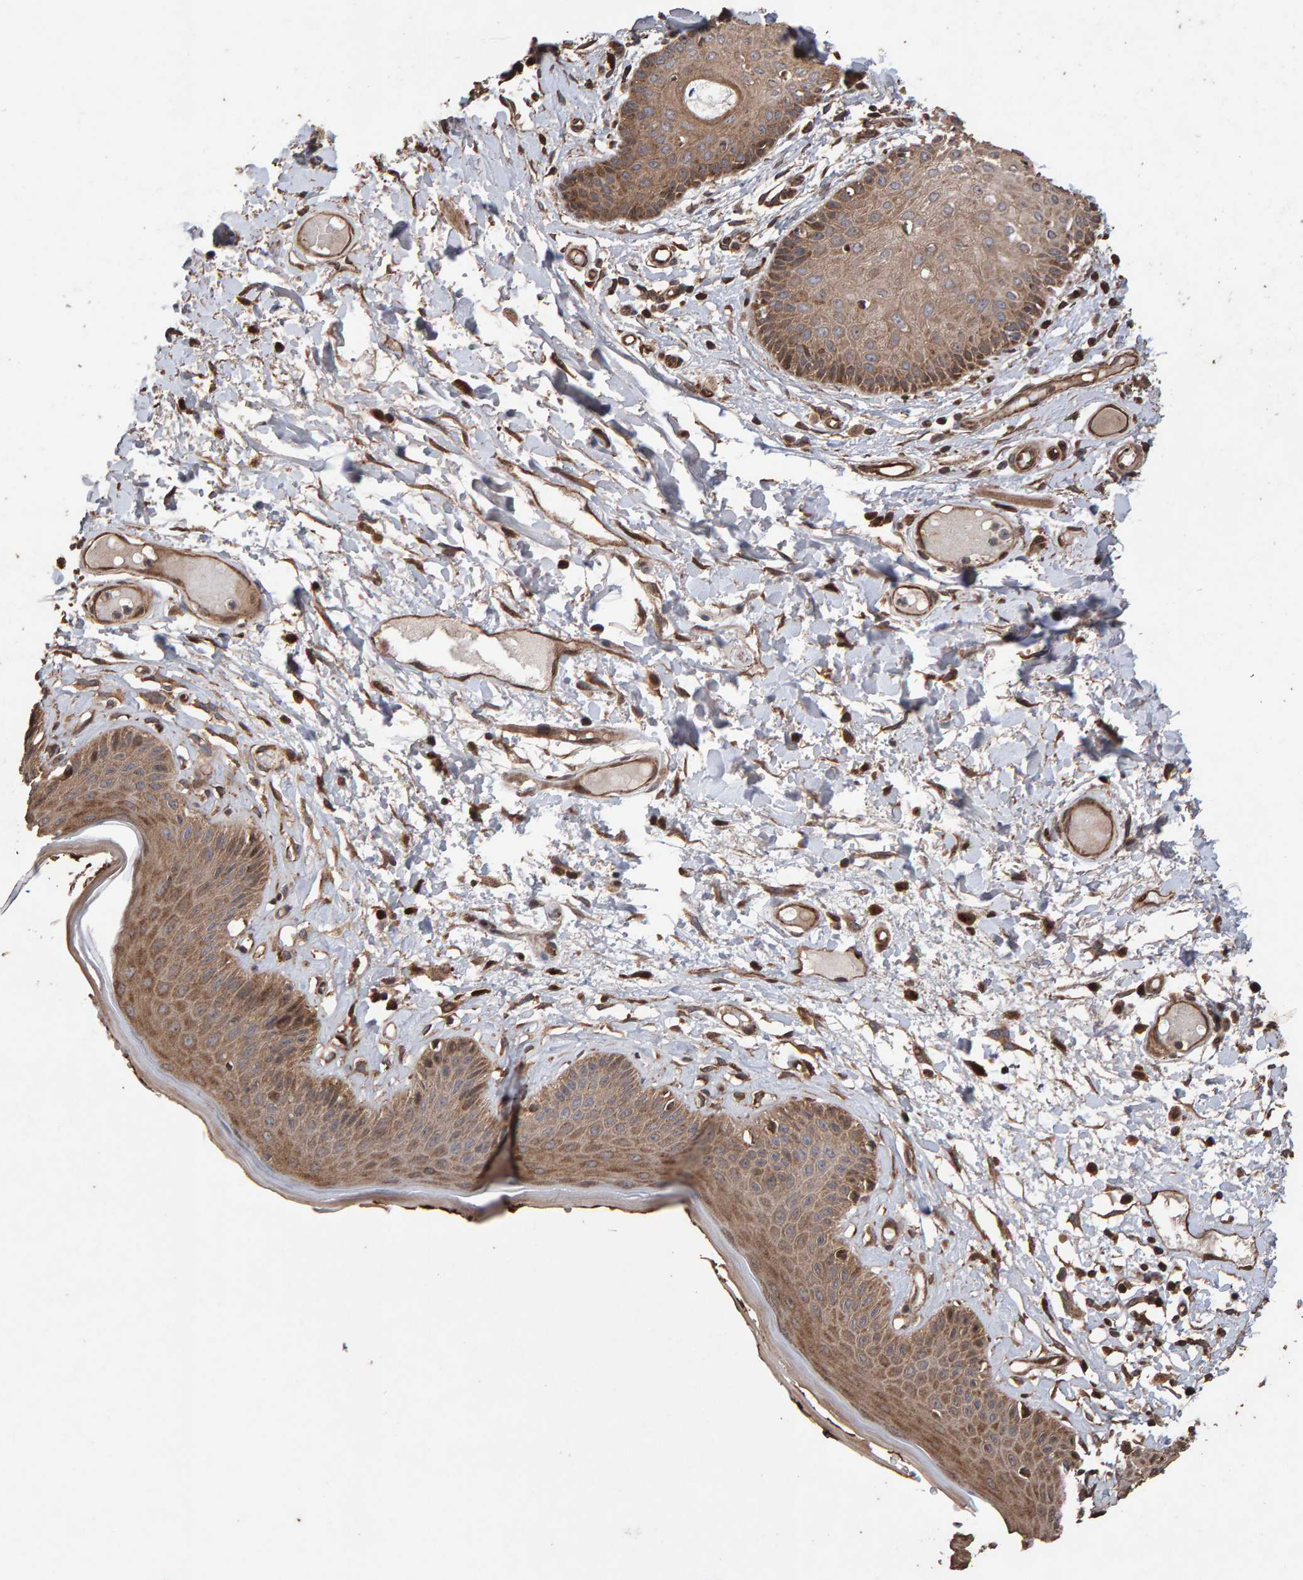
{"staining": {"intensity": "moderate", "quantity": ">75%", "location": "cytoplasmic/membranous"}, "tissue": "skin", "cell_type": "Epidermal cells", "image_type": "normal", "snomed": [{"axis": "morphology", "description": "Normal tissue, NOS"}, {"axis": "topography", "description": "Vulva"}], "caption": "IHC image of unremarkable skin stained for a protein (brown), which reveals medium levels of moderate cytoplasmic/membranous staining in approximately >75% of epidermal cells.", "gene": "OSBP2", "patient": {"sex": "female", "age": 73}}